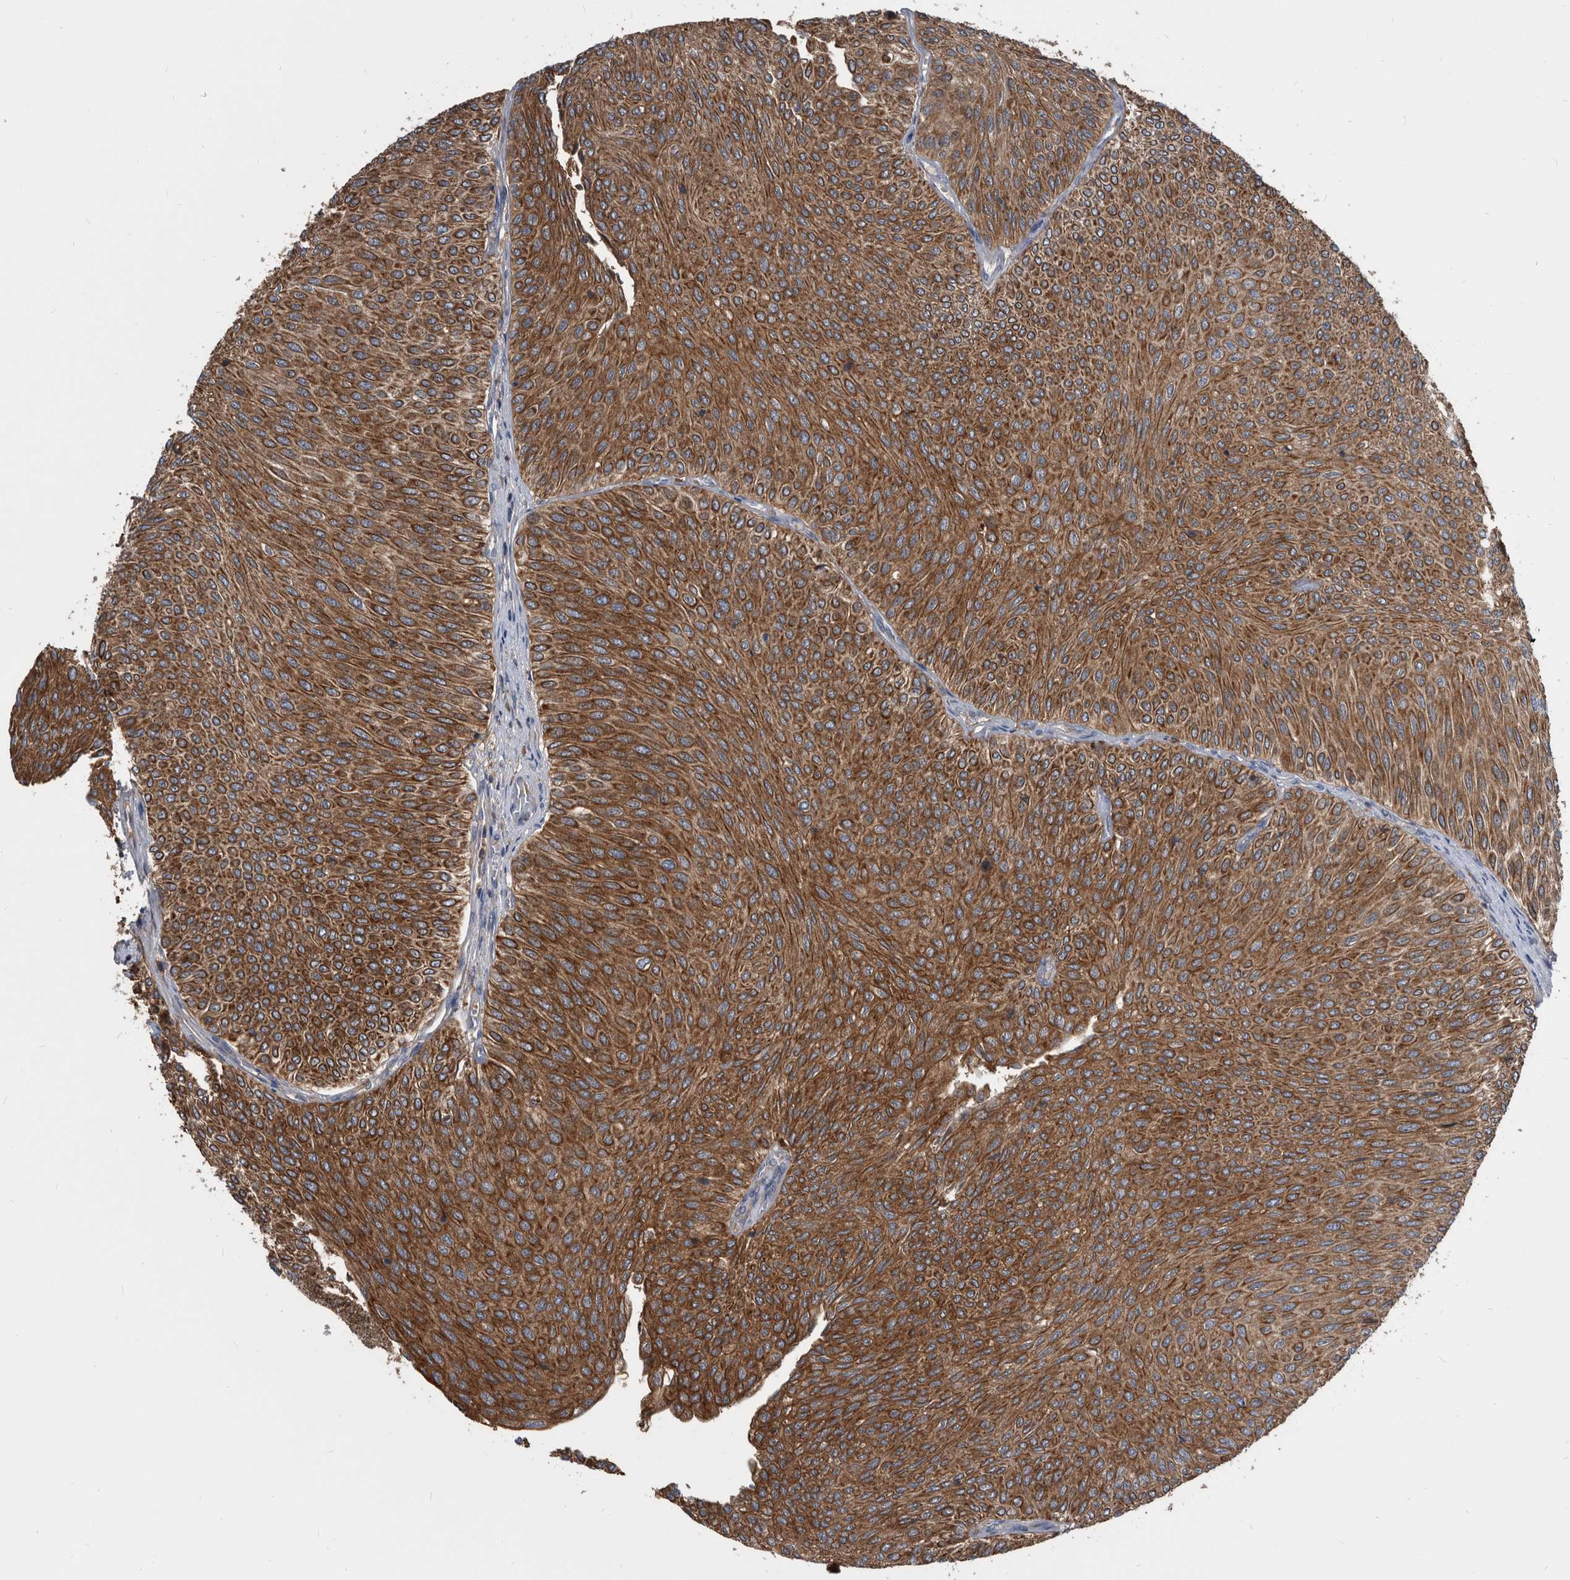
{"staining": {"intensity": "strong", "quantity": ">75%", "location": "cytoplasmic/membranous"}, "tissue": "urothelial cancer", "cell_type": "Tumor cells", "image_type": "cancer", "snomed": [{"axis": "morphology", "description": "Urothelial carcinoma, Low grade"}, {"axis": "topography", "description": "Urinary bladder"}], "caption": "Urothelial carcinoma (low-grade) stained with a brown dye demonstrates strong cytoplasmic/membranous positive staining in approximately >75% of tumor cells.", "gene": "APEH", "patient": {"sex": "male", "age": 78}}